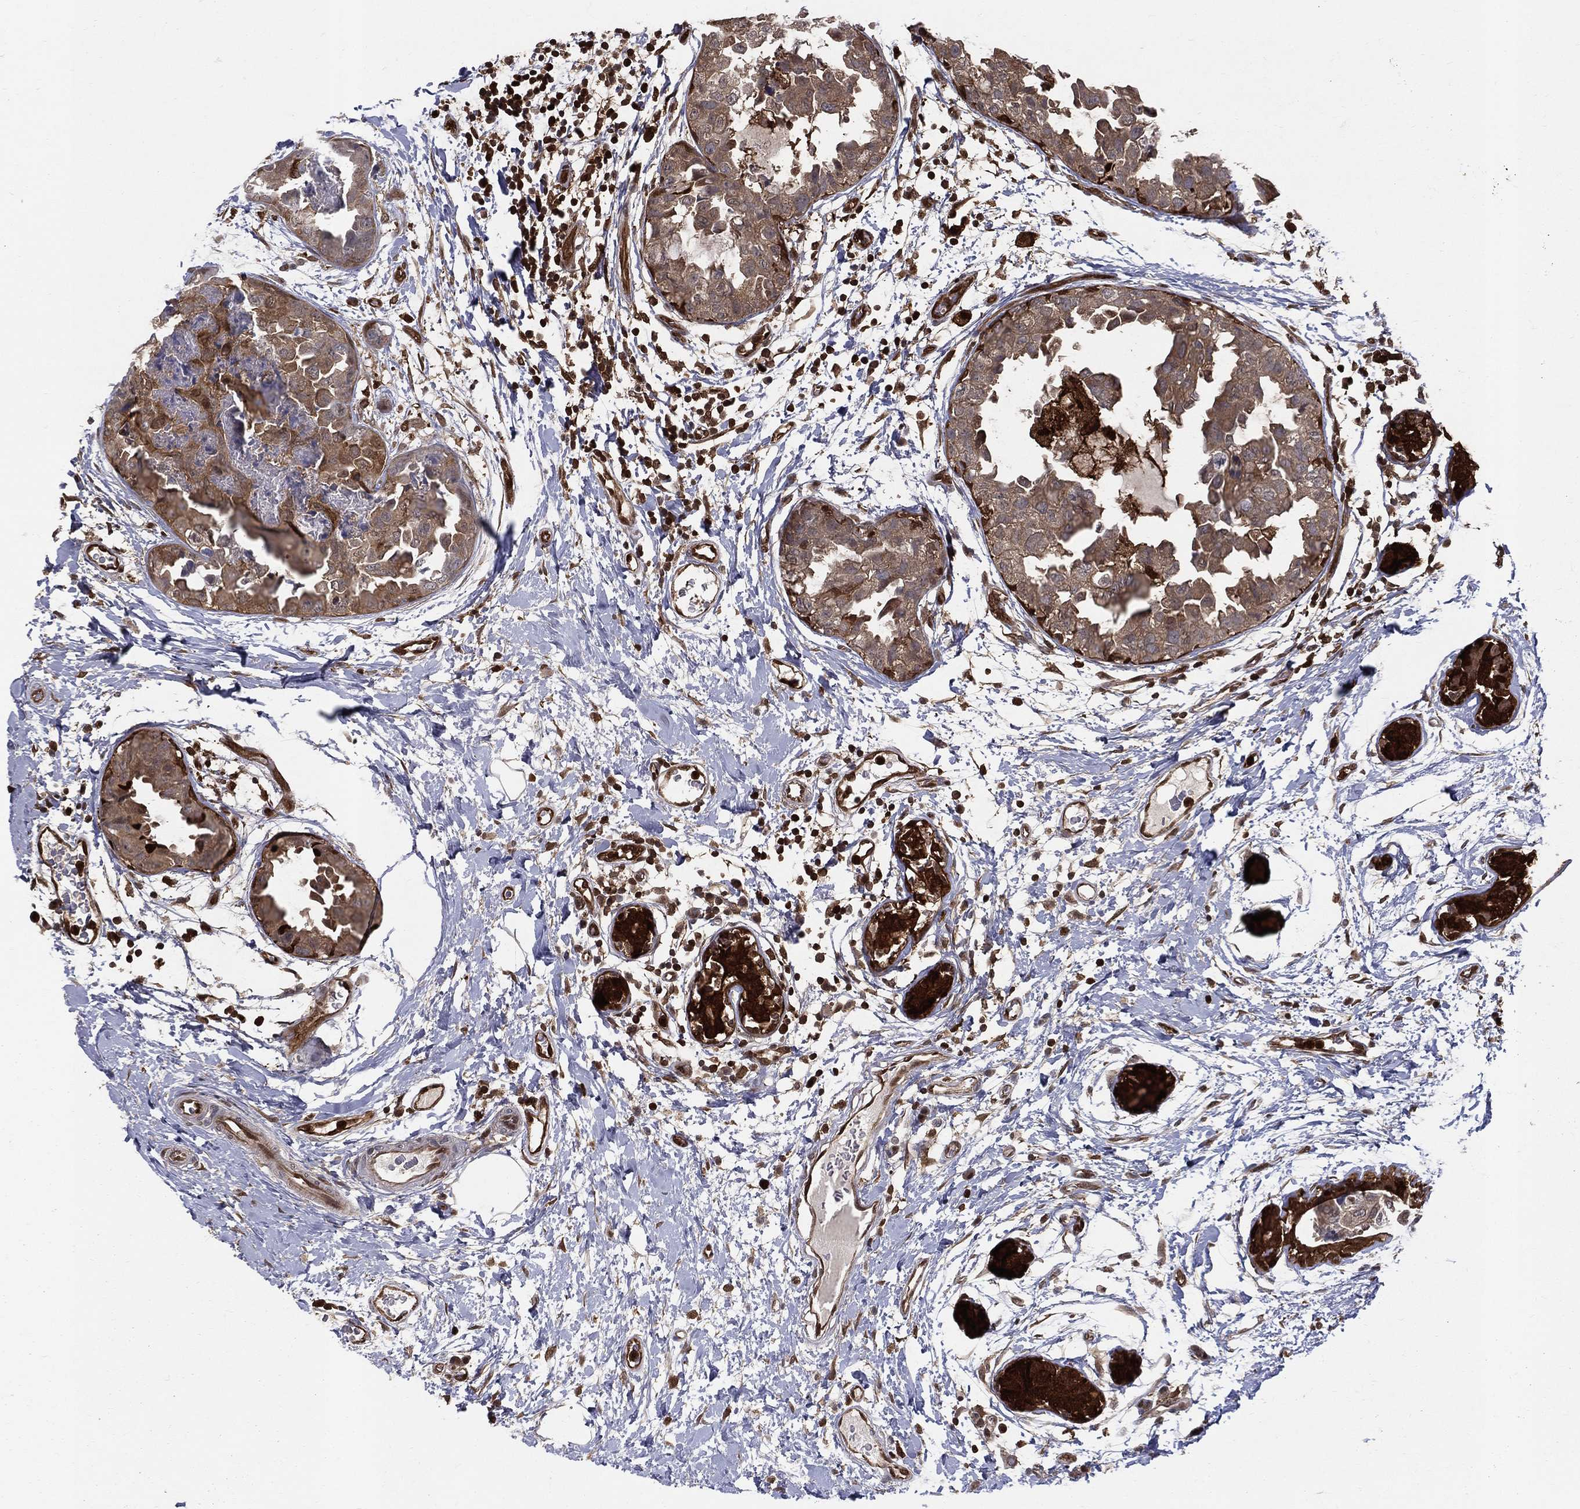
{"staining": {"intensity": "weak", "quantity": ">75%", "location": "cytoplasmic/membranous"}, "tissue": "breast cancer", "cell_type": "Tumor cells", "image_type": "cancer", "snomed": [{"axis": "morphology", "description": "Normal tissue, NOS"}, {"axis": "morphology", "description": "Duct carcinoma"}, {"axis": "topography", "description": "Breast"}], "caption": "Immunohistochemical staining of breast invasive ductal carcinoma demonstrates low levels of weak cytoplasmic/membranous protein positivity in approximately >75% of tumor cells.", "gene": "ENO1", "patient": {"sex": "female", "age": 40}}